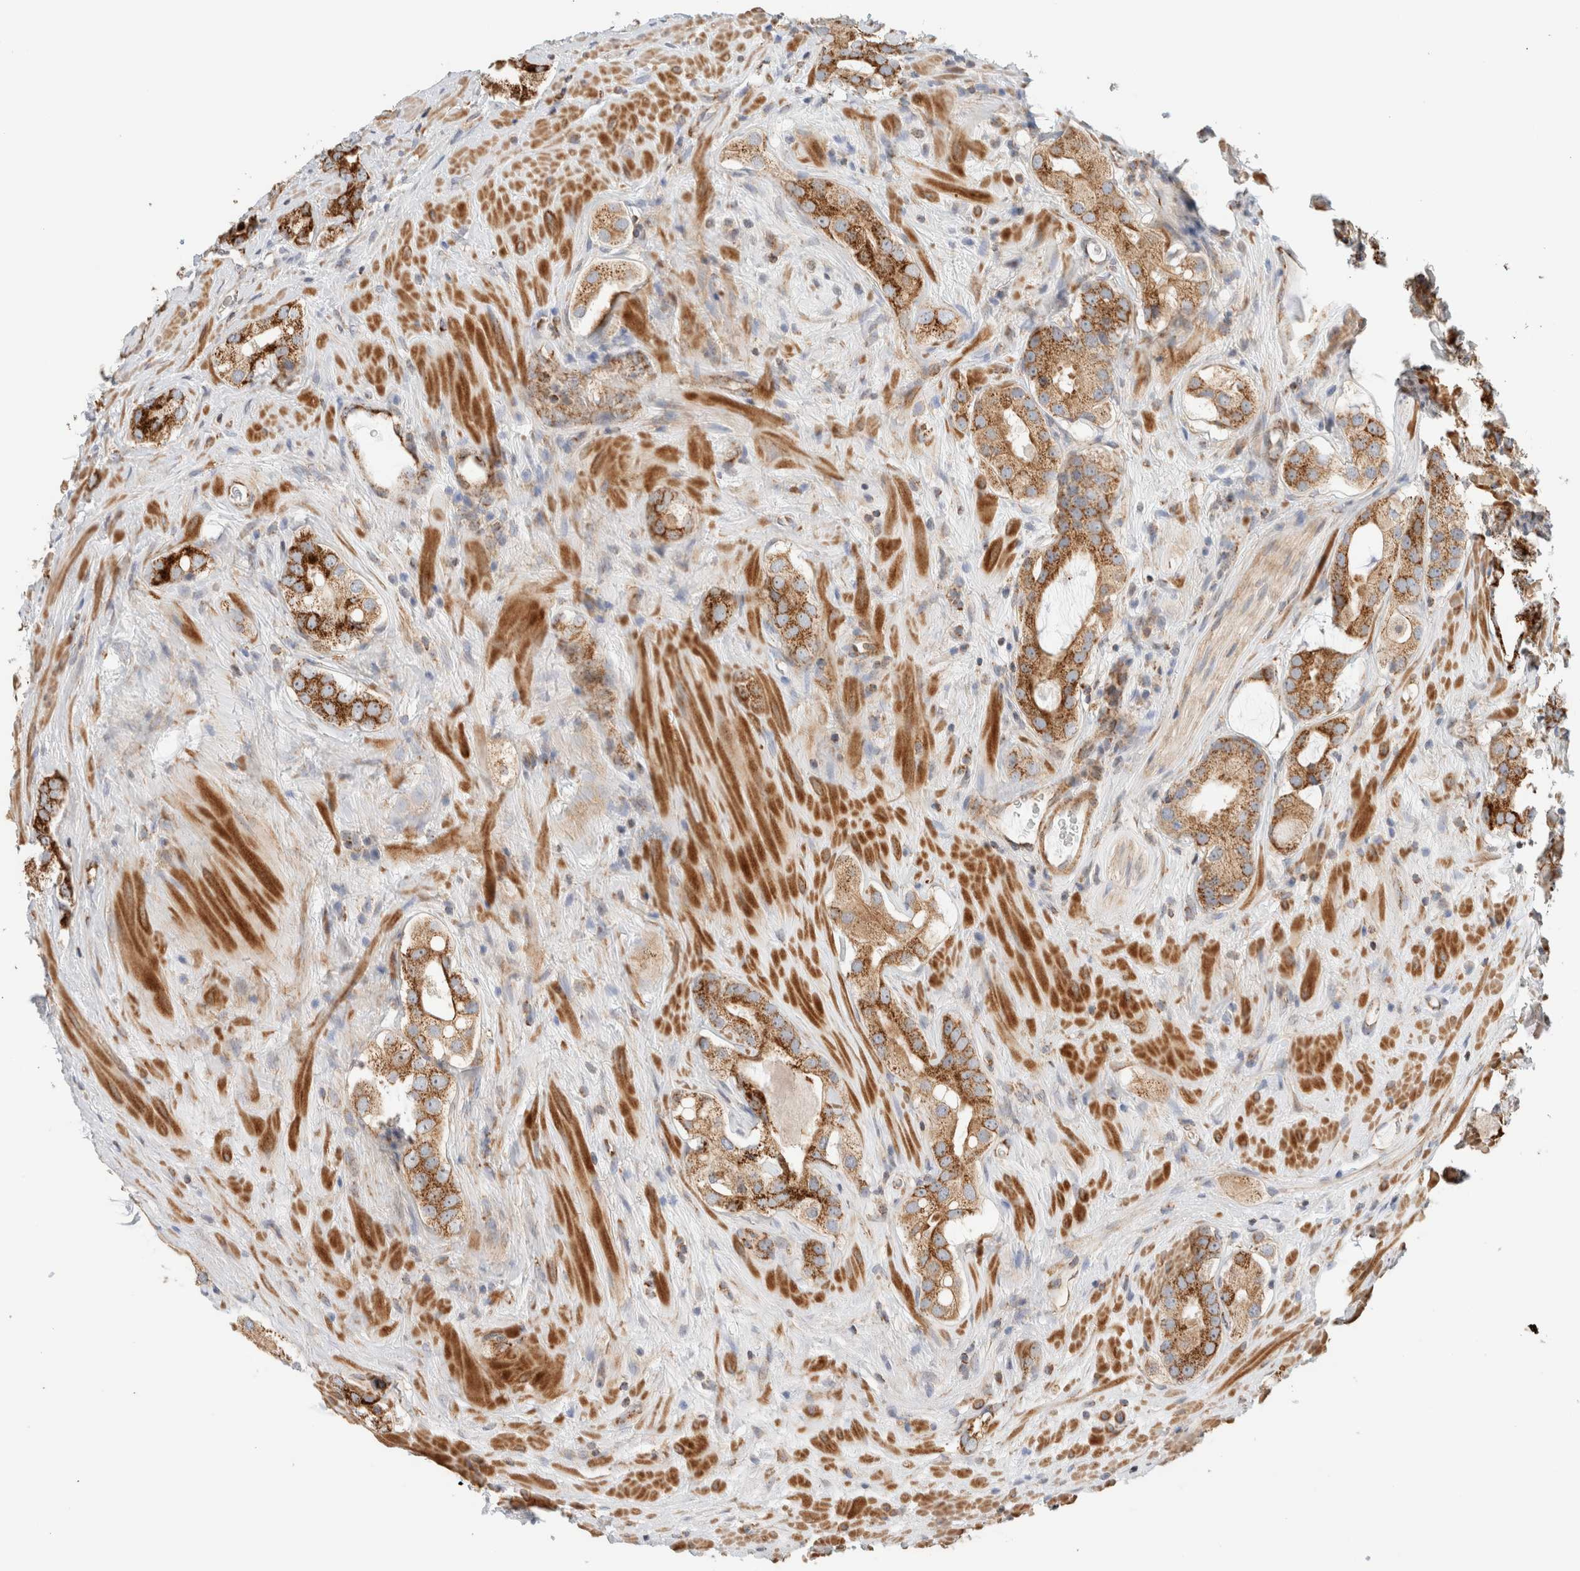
{"staining": {"intensity": "strong", "quantity": ">75%", "location": "cytoplasmic/membranous"}, "tissue": "prostate cancer", "cell_type": "Tumor cells", "image_type": "cancer", "snomed": [{"axis": "morphology", "description": "Adenocarcinoma, High grade"}, {"axis": "topography", "description": "Prostate"}], "caption": "Tumor cells display high levels of strong cytoplasmic/membranous expression in about >75% of cells in high-grade adenocarcinoma (prostate).", "gene": "MRM3", "patient": {"sex": "male", "age": 63}}